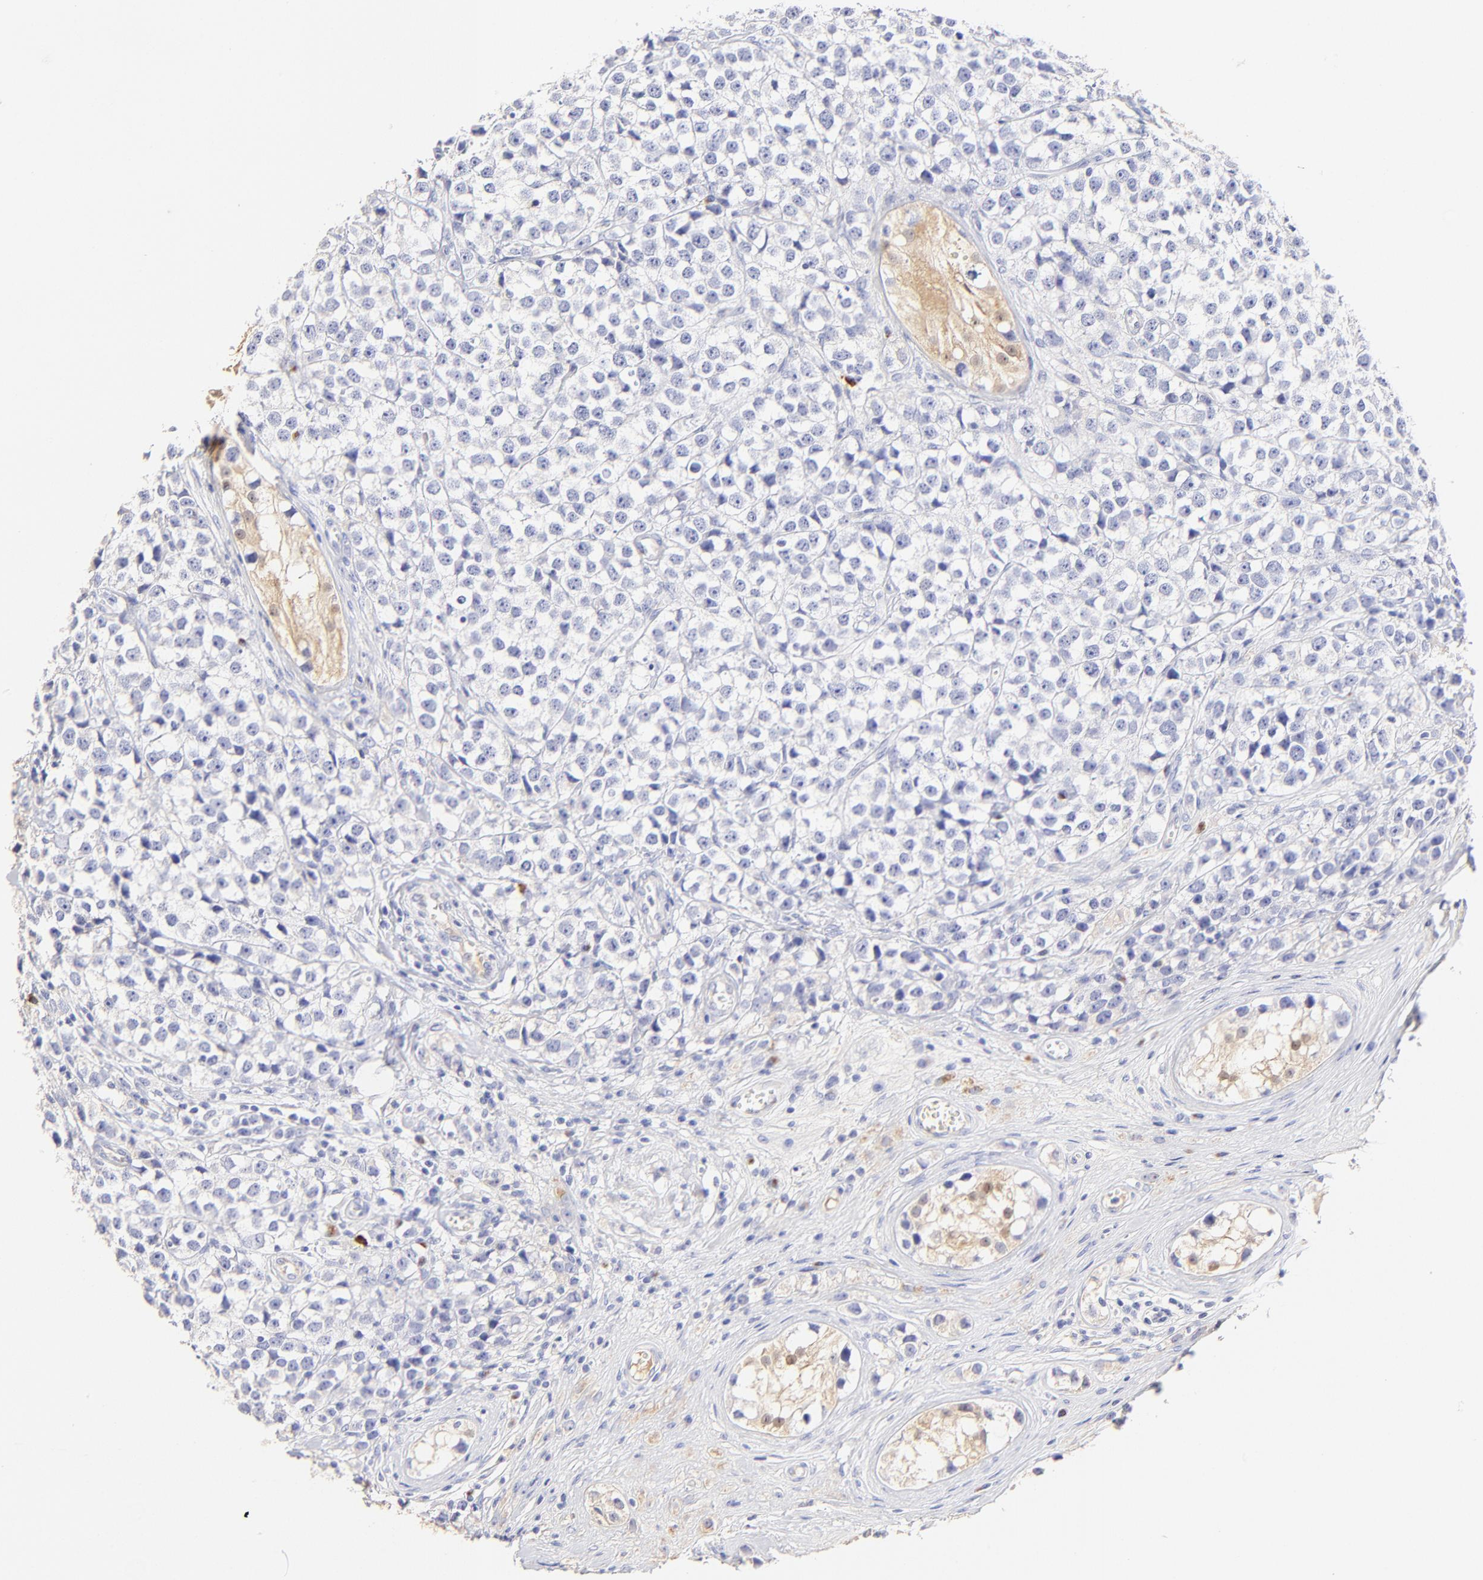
{"staining": {"intensity": "weak", "quantity": "<25%", "location": "cytoplasmic/membranous,nuclear"}, "tissue": "testis cancer", "cell_type": "Tumor cells", "image_type": "cancer", "snomed": [{"axis": "morphology", "description": "Seminoma, NOS"}, {"axis": "topography", "description": "Testis"}], "caption": "IHC micrograph of testis cancer stained for a protein (brown), which shows no positivity in tumor cells.", "gene": "ASB9", "patient": {"sex": "male", "age": 25}}